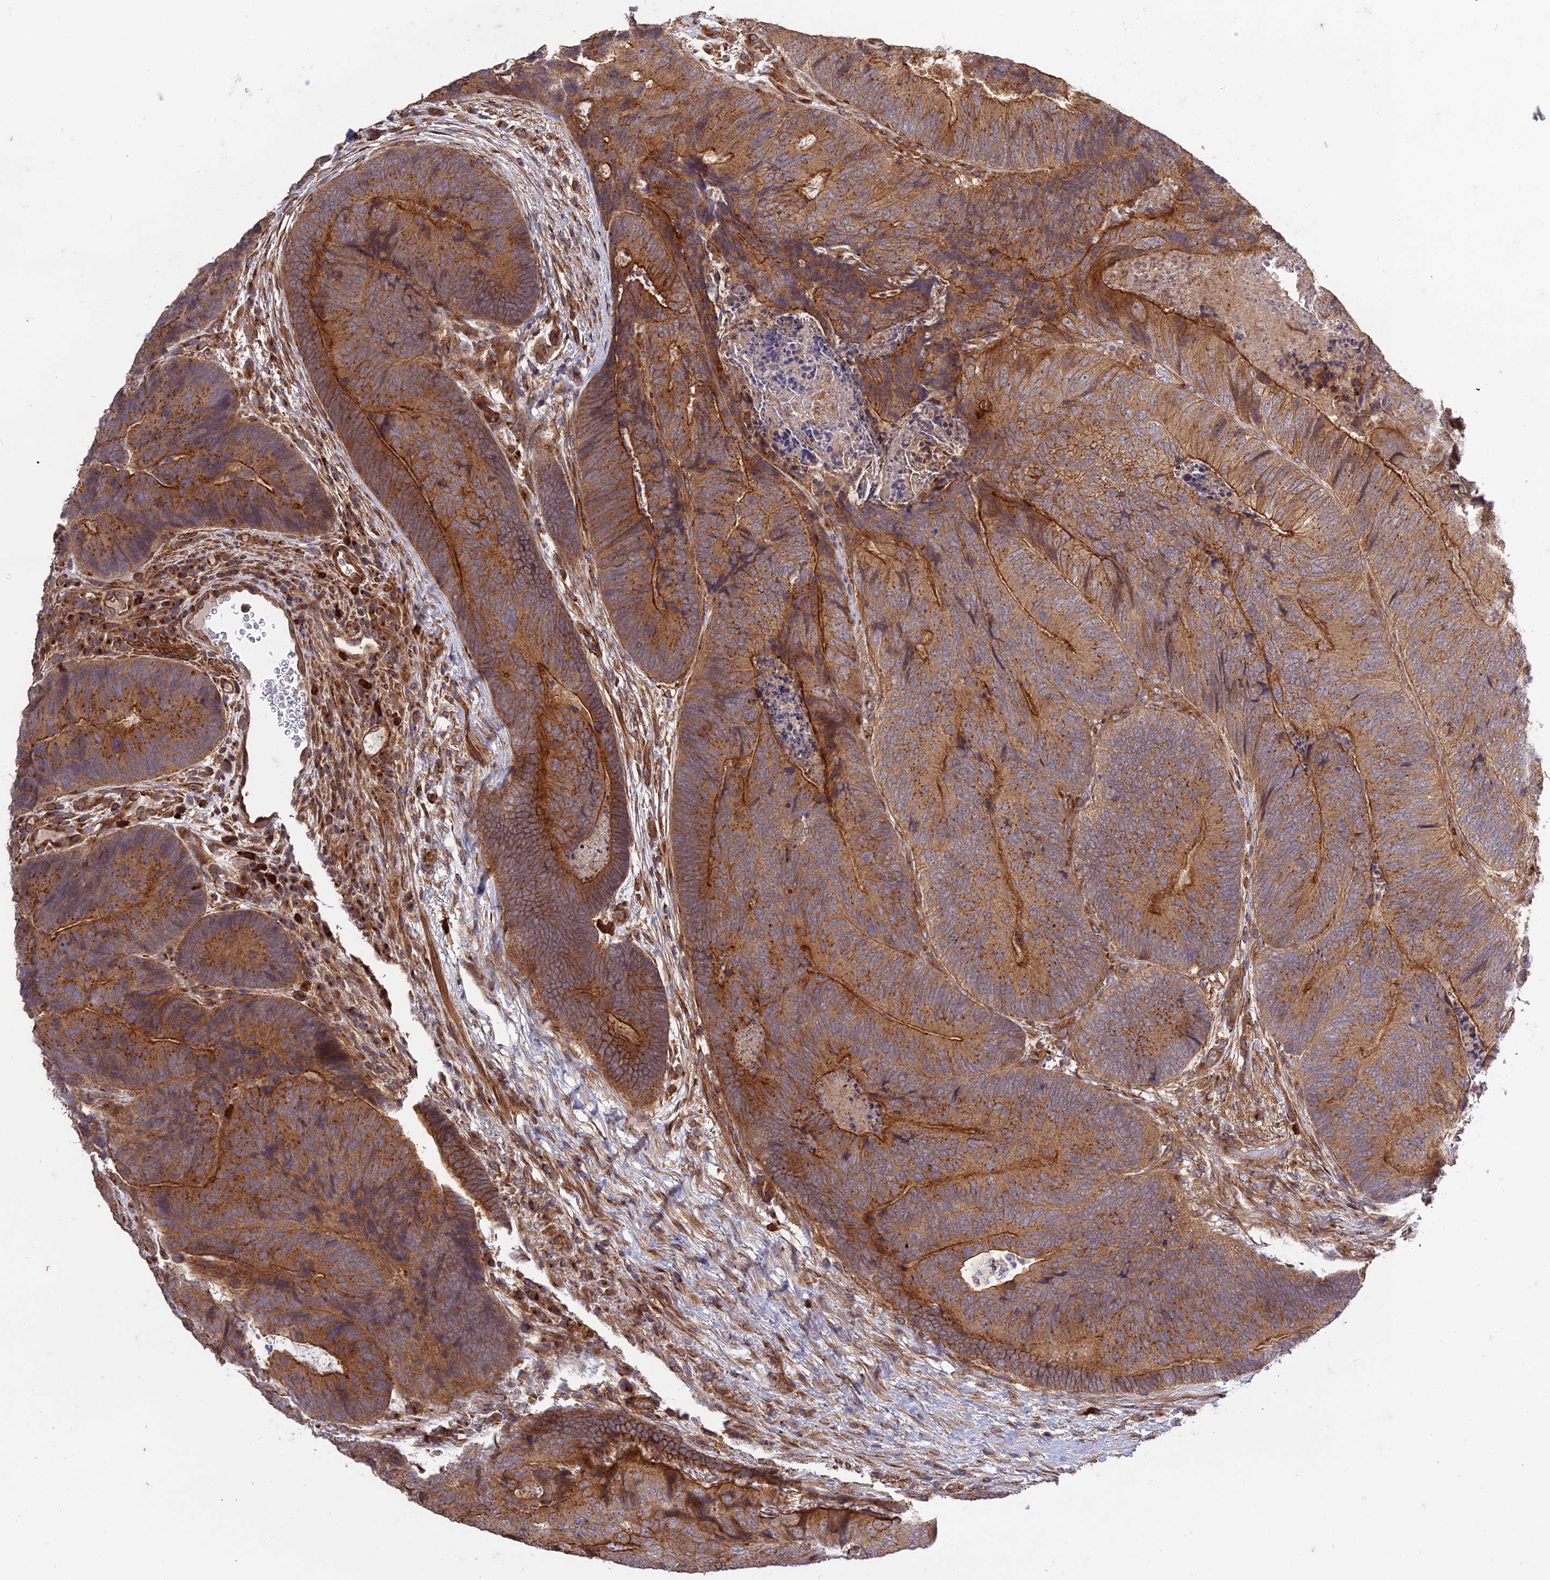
{"staining": {"intensity": "moderate", "quantity": ">75%", "location": "cytoplasmic/membranous"}, "tissue": "colorectal cancer", "cell_type": "Tumor cells", "image_type": "cancer", "snomed": [{"axis": "morphology", "description": "Adenocarcinoma, NOS"}, {"axis": "topography", "description": "Colon"}], "caption": "Brown immunohistochemical staining in human colorectal cancer demonstrates moderate cytoplasmic/membranous positivity in about >75% of tumor cells. (Brightfield microscopy of DAB IHC at high magnification).", "gene": "TMEM131L", "patient": {"sex": "female", "age": 67}}